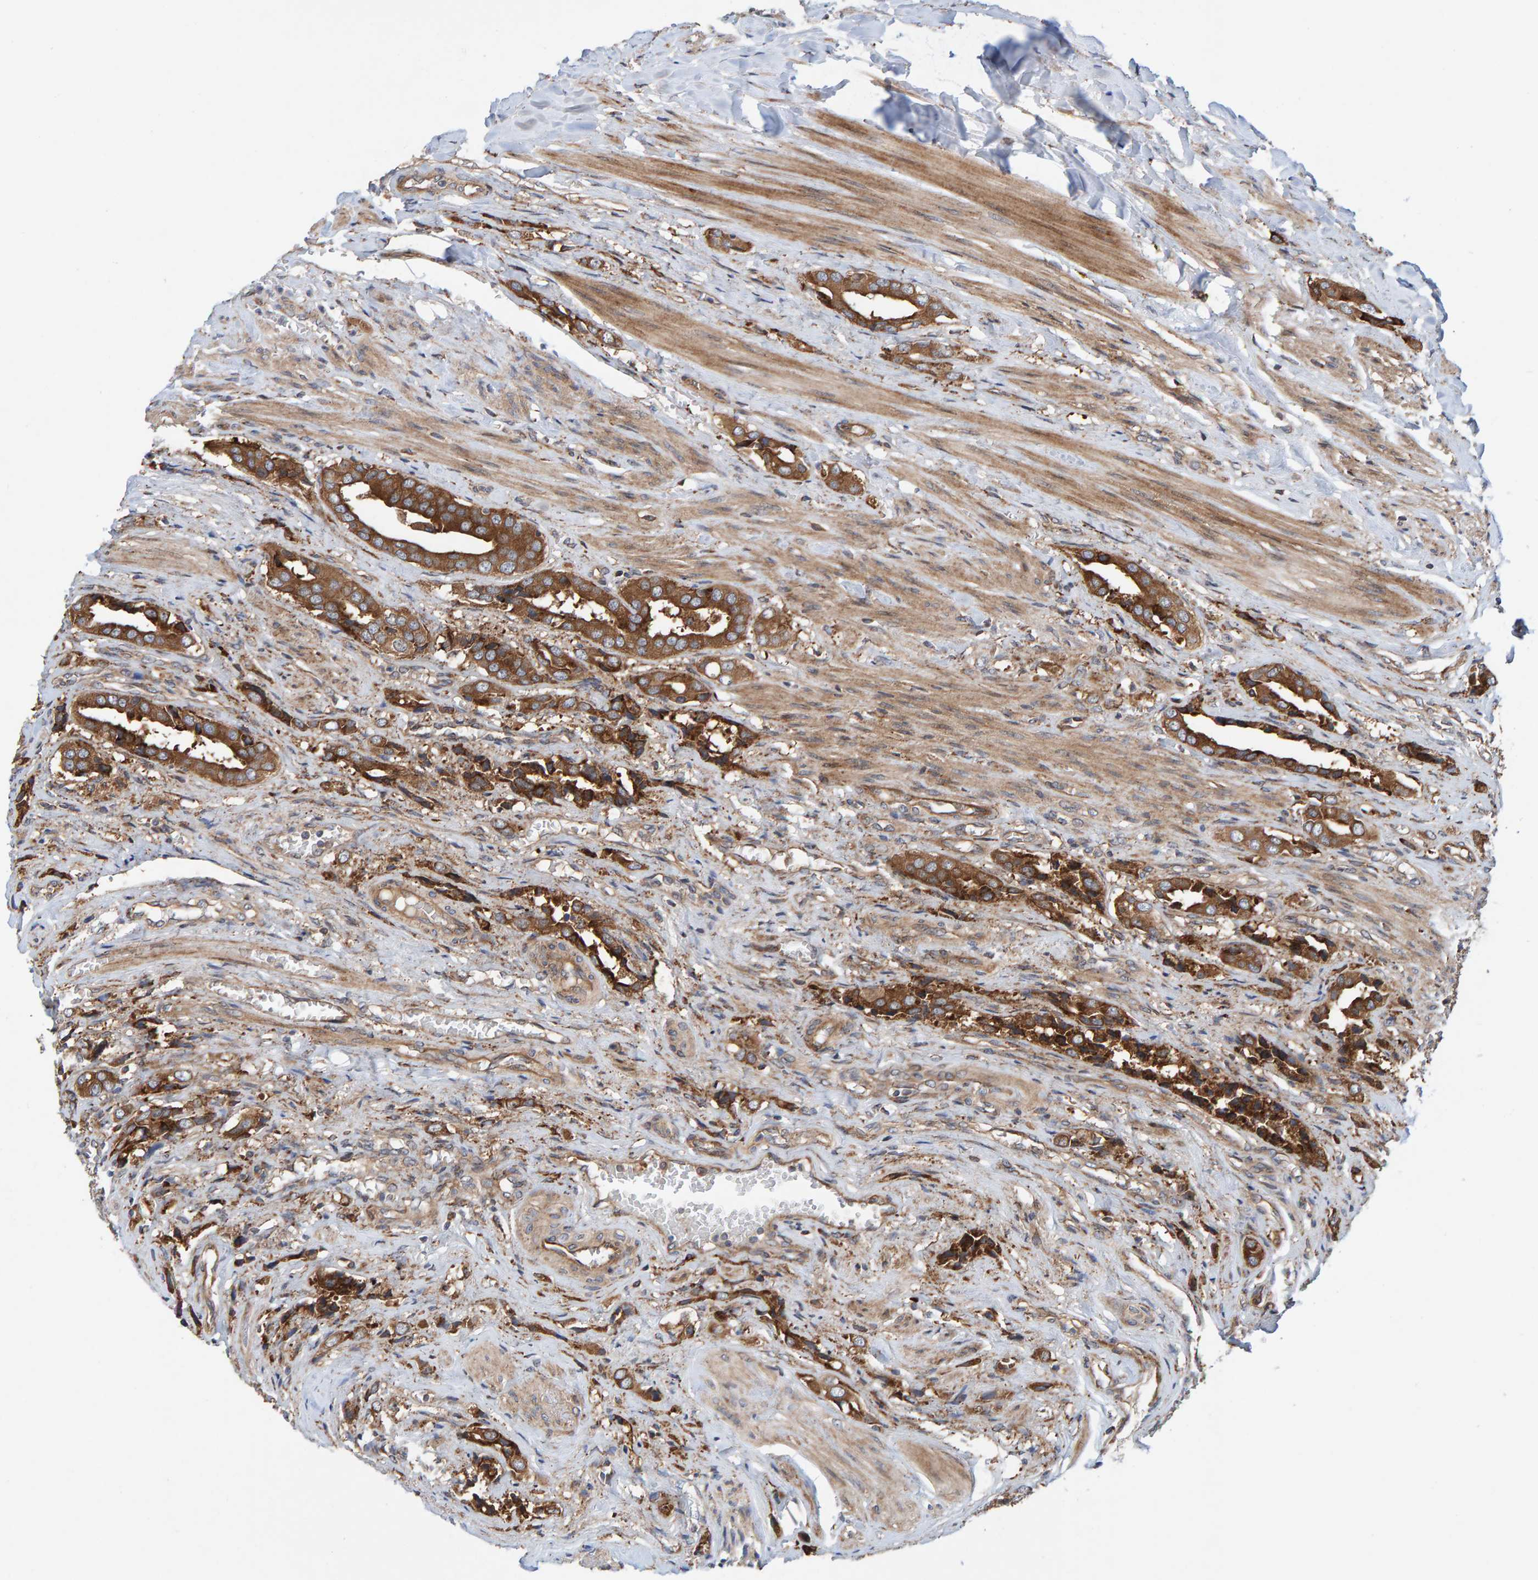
{"staining": {"intensity": "moderate", "quantity": ">75%", "location": "cytoplasmic/membranous"}, "tissue": "prostate cancer", "cell_type": "Tumor cells", "image_type": "cancer", "snomed": [{"axis": "morphology", "description": "Adenocarcinoma, High grade"}, {"axis": "topography", "description": "Prostate"}], "caption": "Human prostate cancer stained with a brown dye shows moderate cytoplasmic/membranous positive staining in about >75% of tumor cells.", "gene": "KIAA0753", "patient": {"sex": "male", "age": 52}}